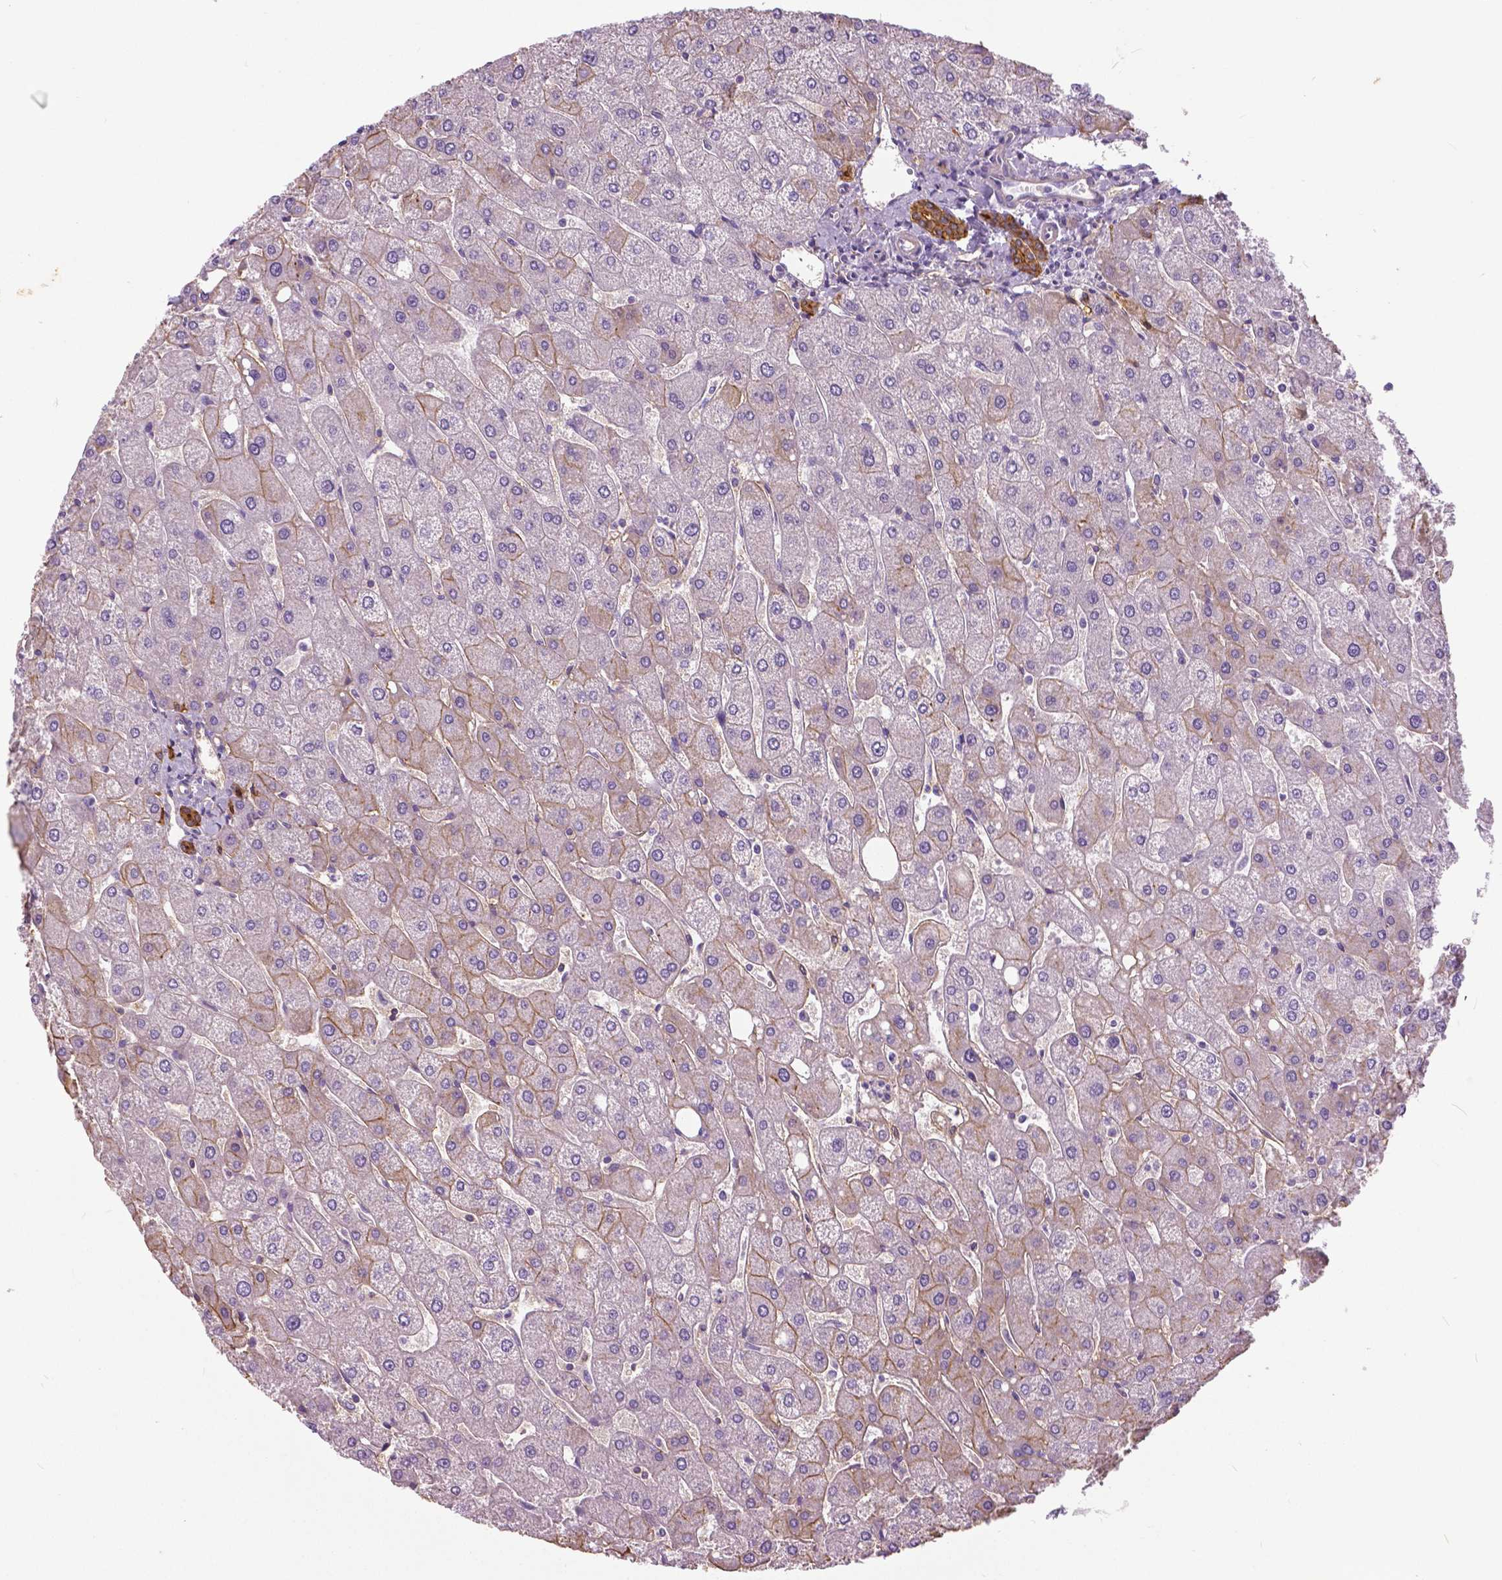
{"staining": {"intensity": "strong", "quantity": ">75%", "location": "cytoplasmic/membranous"}, "tissue": "liver", "cell_type": "Cholangiocytes", "image_type": "normal", "snomed": [{"axis": "morphology", "description": "Normal tissue, NOS"}, {"axis": "topography", "description": "Liver"}], "caption": "A brown stain labels strong cytoplasmic/membranous positivity of a protein in cholangiocytes of normal liver.", "gene": "ANXA13", "patient": {"sex": "male", "age": 67}}